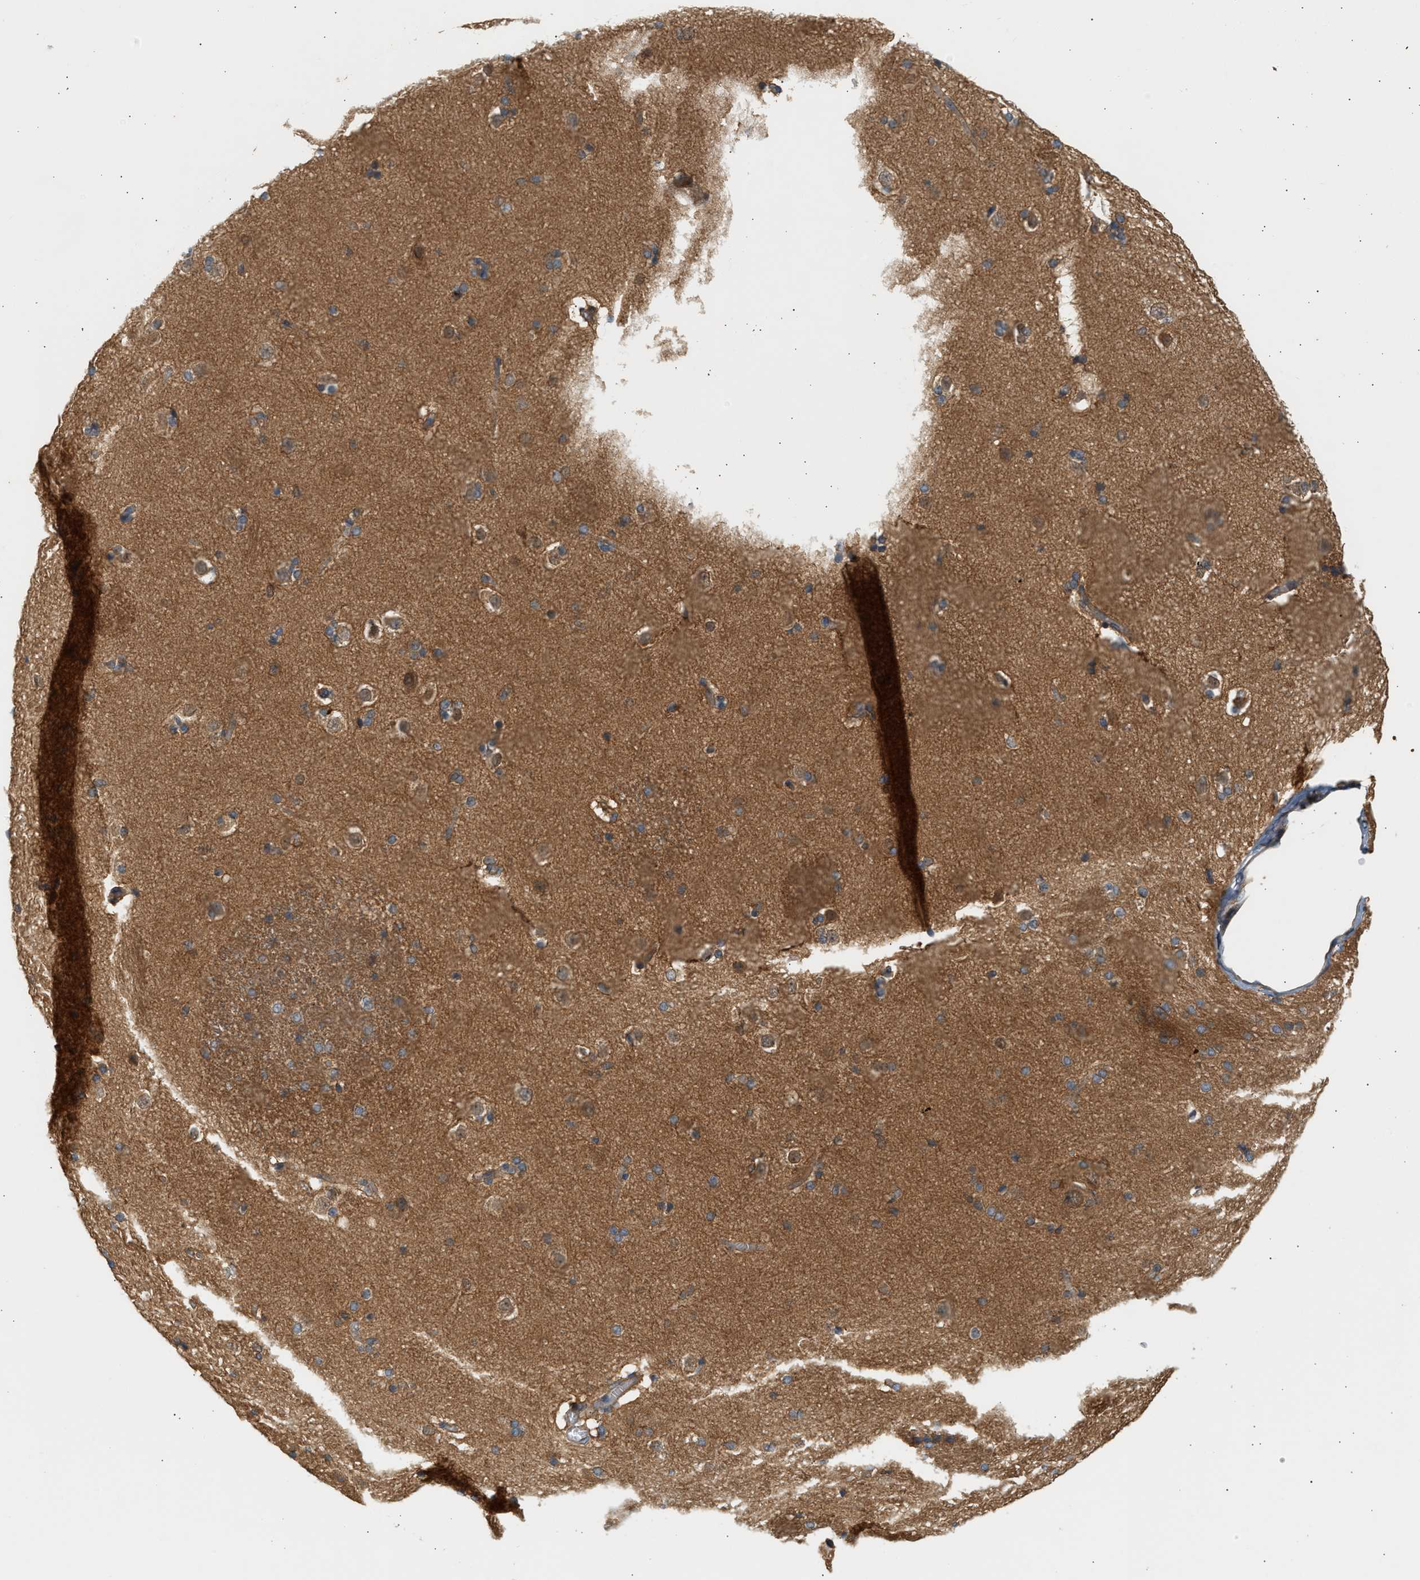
{"staining": {"intensity": "moderate", "quantity": ">75%", "location": "cytoplasmic/membranous"}, "tissue": "caudate", "cell_type": "Glial cells", "image_type": "normal", "snomed": [{"axis": "morphology", "description": "Normal tissue, NOS"}, {"axis": "topography", "description": "Lateral ventricle wall"}], "caption": "Protein analysis of normal caudate exhibits moderate cytoplasmic/membranous expression in approximately >75% of glial cells.", "gene": "PAFAH1B1", "patient": {"sex": "female", "age": 19}}